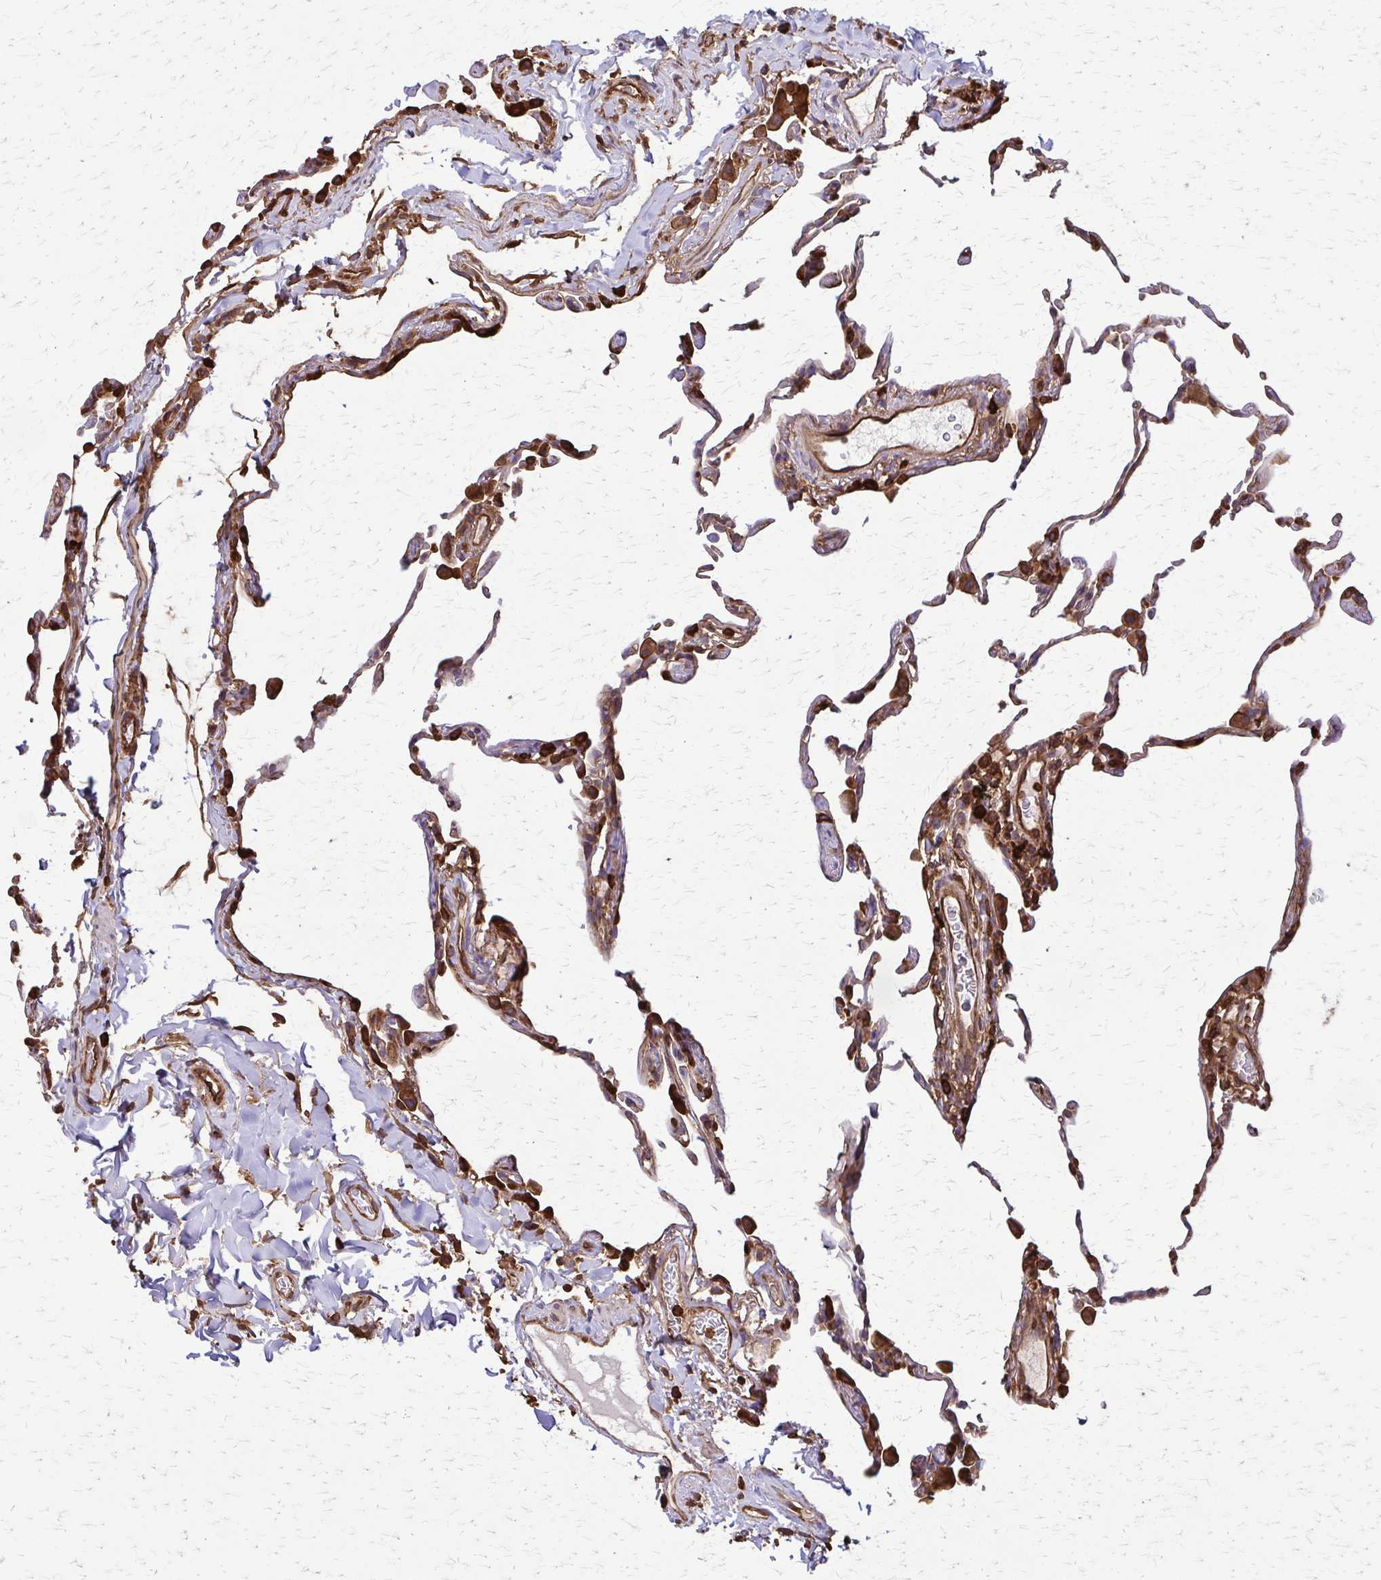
{"staining": {"intensity": "strong", "quantity": "25%-75%", "location": "cytoplasmic/membranous"}, "tissue": "lung", "cell_type": "Alveolar cells", "image_type": "normal", "snomed": [{"axis": "morphology", "description": "Normal tissue, NOS"}, {"axis": "topography", "description": "Lung"}], "caption": "The immunohistochemical stain labels strong cytoplasmic/membranous expression in alveolar cells of benign lung. (DAB IHC, brown staining for protein, blue staining for nuclei).", "gene": "EEF2", "patient": {"sex": "female", "age": 57}}